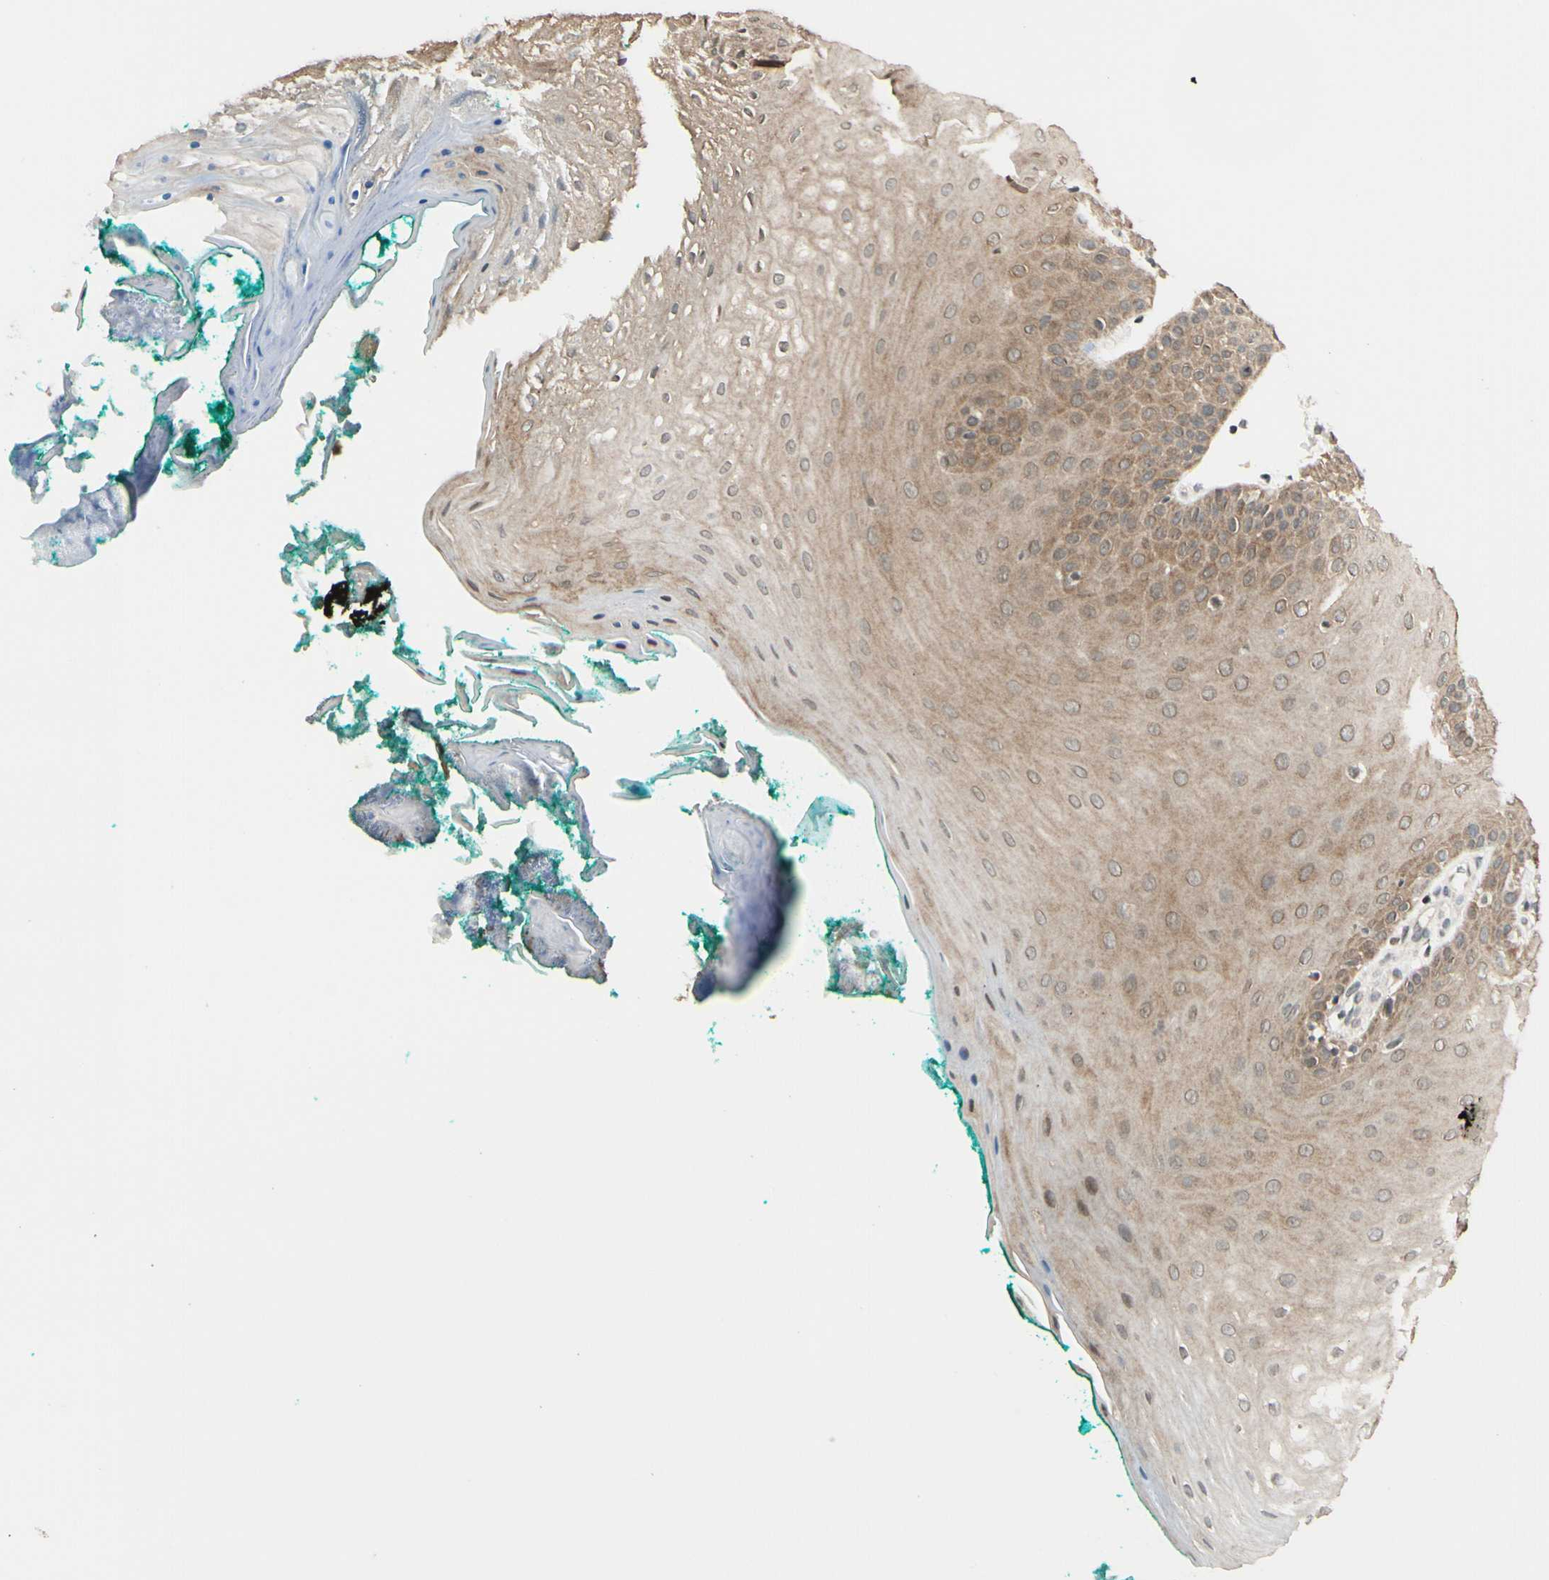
{"staining": {"intensity": "weak", "quantity": ">75%", "location": "cytoplasmic/membranous"}, "tissue": "oral mucosa", "cell_type": "Squamous epithelial cells", "image_type": "normal", "snomed": [{"axis": "morphology", "description": "Normal tissue, NOS"}, {"axis": "topography", "description": "Skeletal muscle"}, {"axis": "topography", "description": "Oral tissue"}], "caption": "DAB immunohistochemical staining of normal human oral mucosa displays weak cytoplasmic/membranous protein expression in about >75% of squamous epithelial cells.", "gene": "BRMS1", "patient": {"sex": "male", "age": 58}}